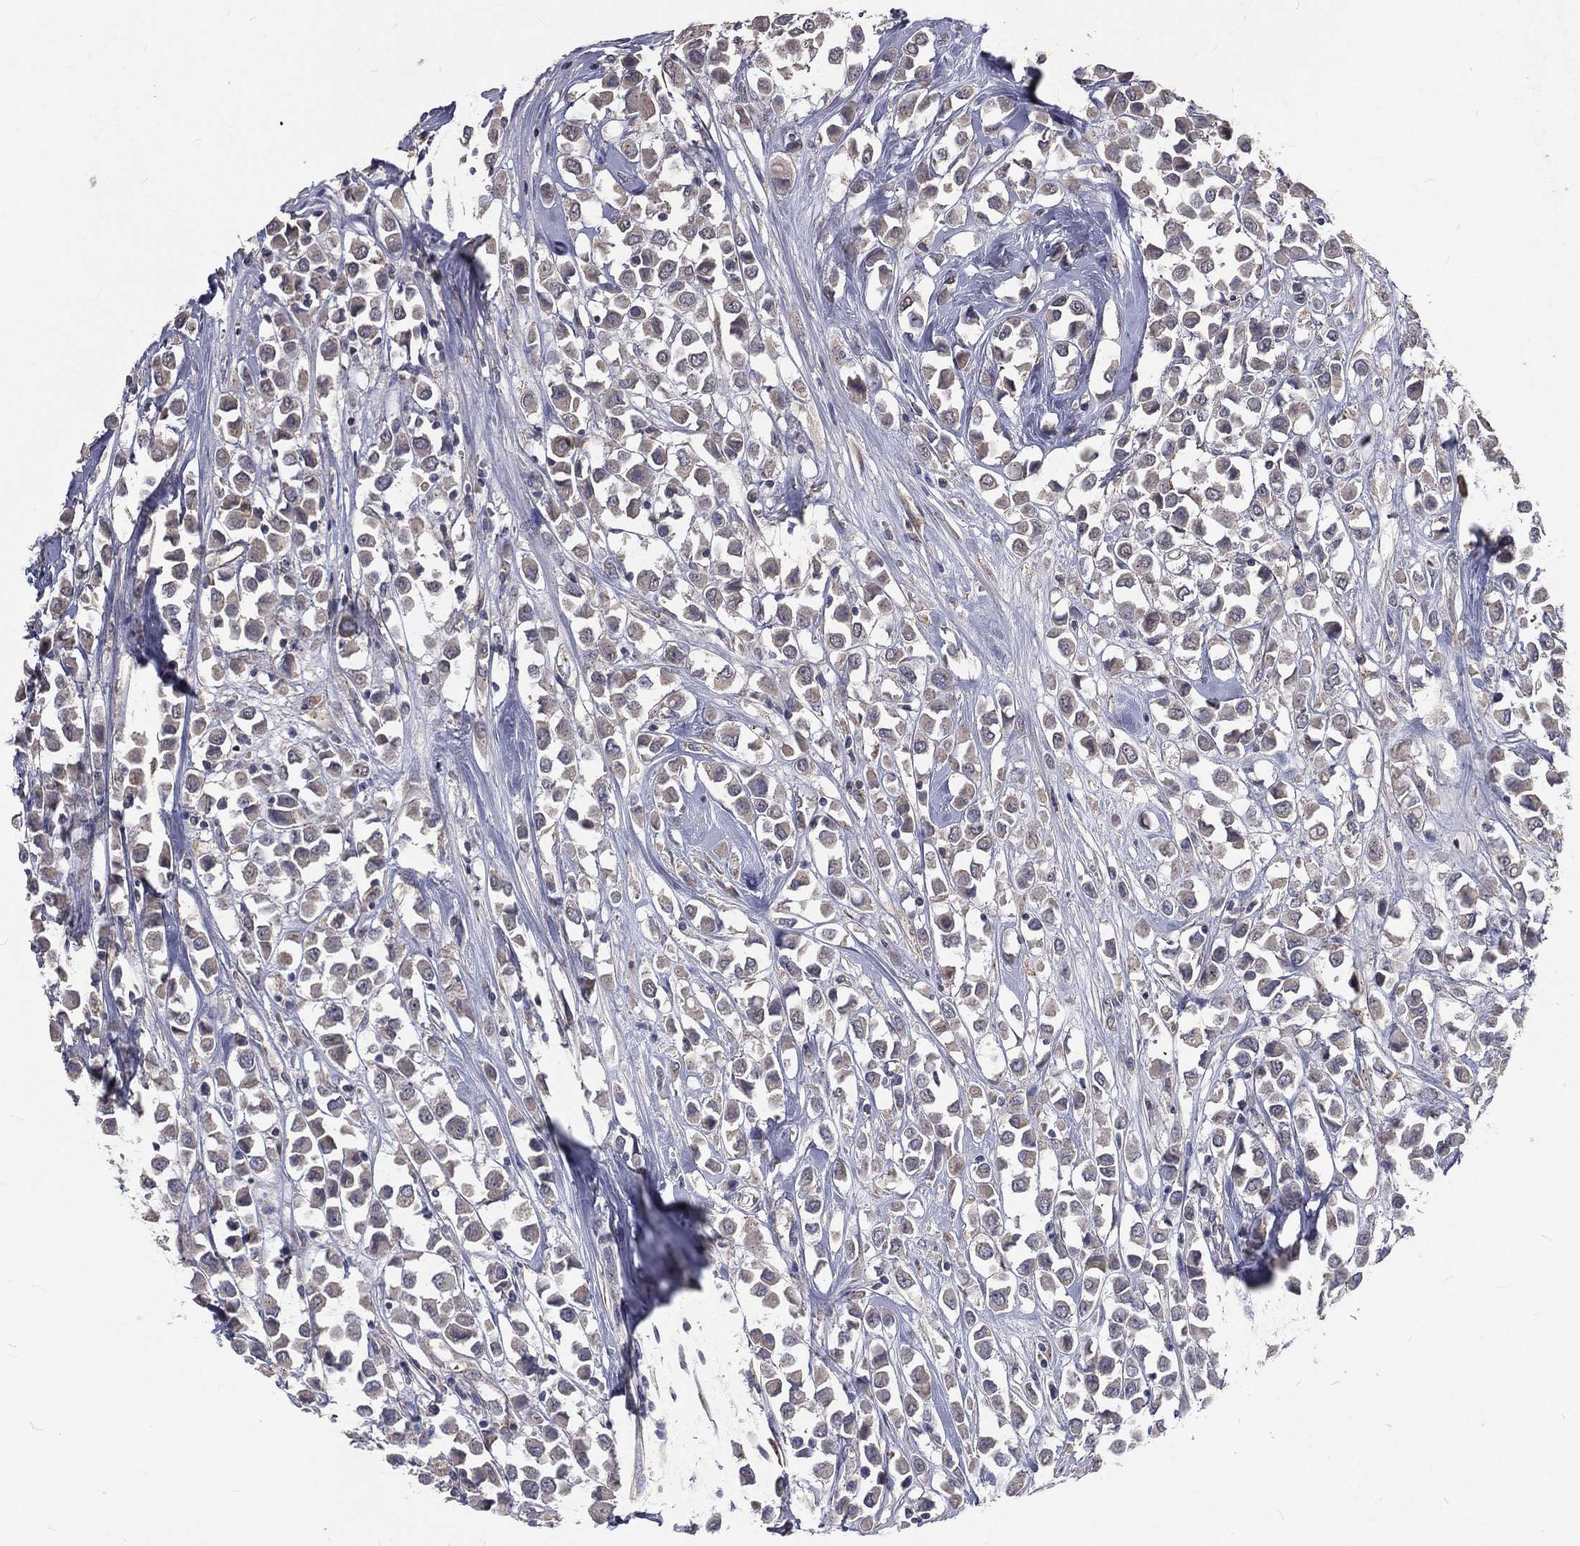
{"staining": {"intensity": "weak", "quantity": "<25%", "location": "cytoplasmic/membranous"}, "tissue": "breast cancer", "cell_type": "Tumor cells", "image_type": "cancer", "snomed": [{"axis": "morphology", "description": "Duct carcinoma"}, {"axis": "topography", "description": "Breast"}], "caption": "Immunohistochemistry histopathology image of neoplastic tissue: breast cancer (intraductal carcinoma) stained with DAB reveals no significant protein expression in tumor cells.", "gene": "CROCC", "patient": {"sex": "female", "age": 61}}